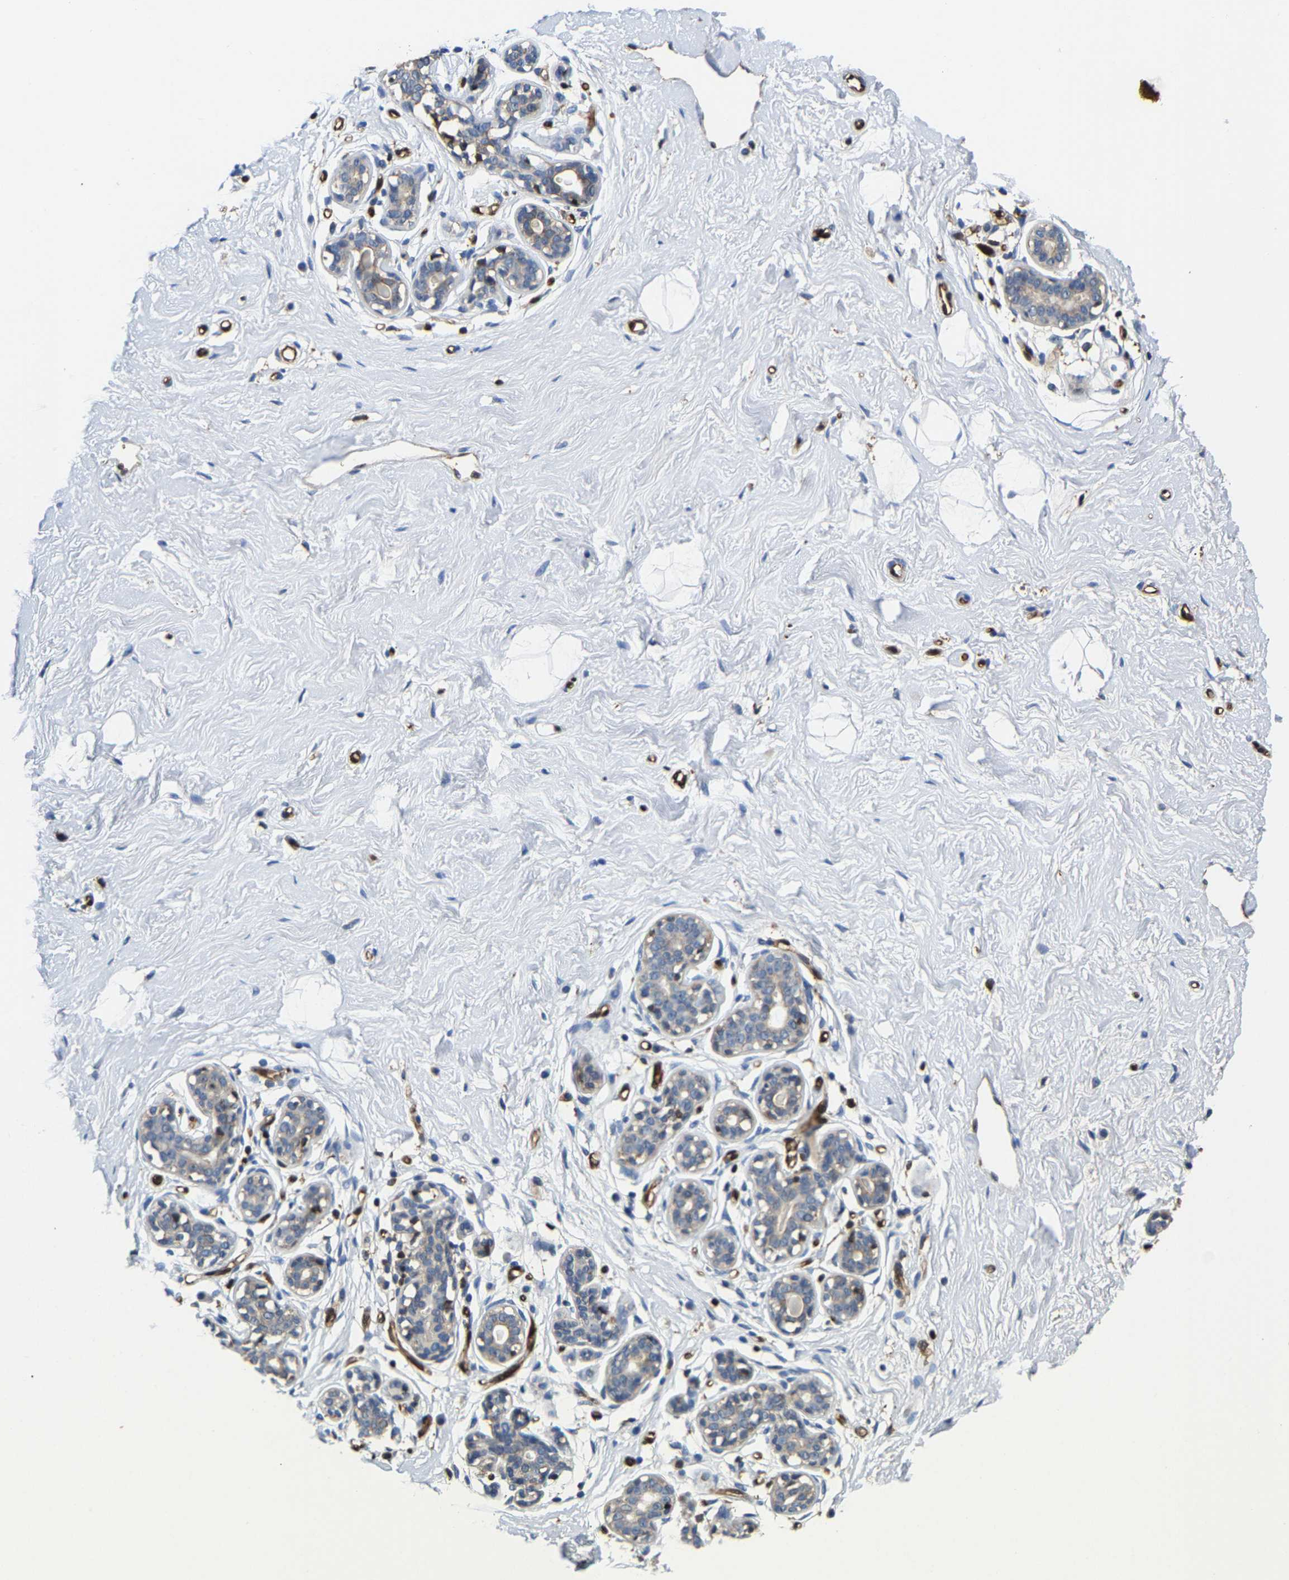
{"staining": {"intensity": "negative", "quantity": "none", "location": "none"}, "tissue": "breast", "cell_type": "Adipocytes", "image_type": "normal", "snomed": [{"axis": "morphology", "description": "Normal tissue, NOS"}, {"axis": "topography", "description": "Breast"}], "caption": "Adipocytes are negative for protein expression in benign human breast. Nuclei are stained in blue.", "gene": "GIMAP7", "patient": {"sex": "female", "age": 23}}